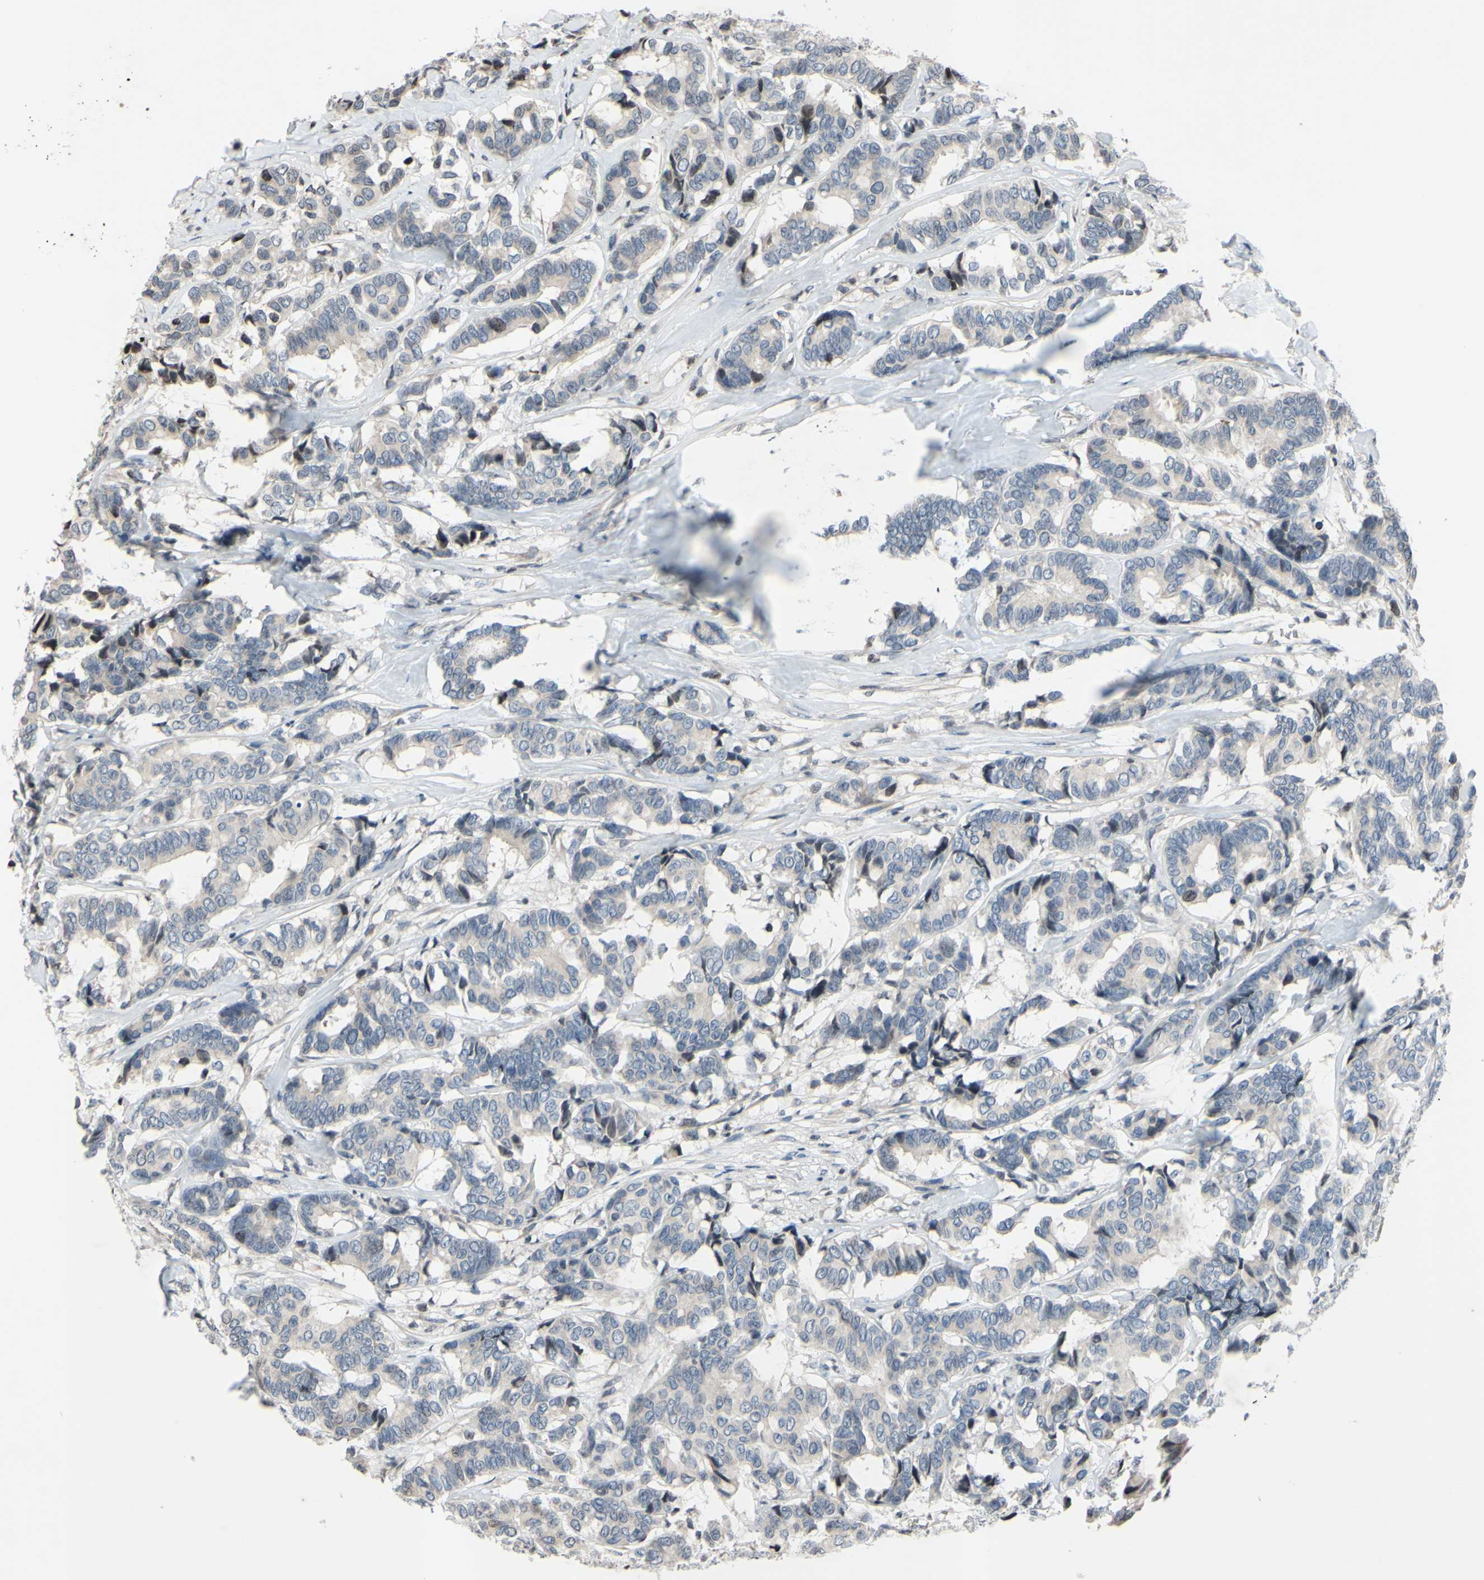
{"staining": {"intensity": "negative", "quantity": "none", "location": "none"}, "tissue": "breast cancer", "cell_type": "Tumor cells", "image_type": "cancer", "snomed": [{"axis": "morphology", "description": "Duct carcinoma"}, {"axis": "topography", "description": "Breast"}], "caption": "A high-resolution micrograph shows immunohistochemistry staining of breast intraductal carcinoma, which exhibits no significant expression in tumor cells.", "gene": "ARG1", "patient": {"sex": "female", "age": 87}}